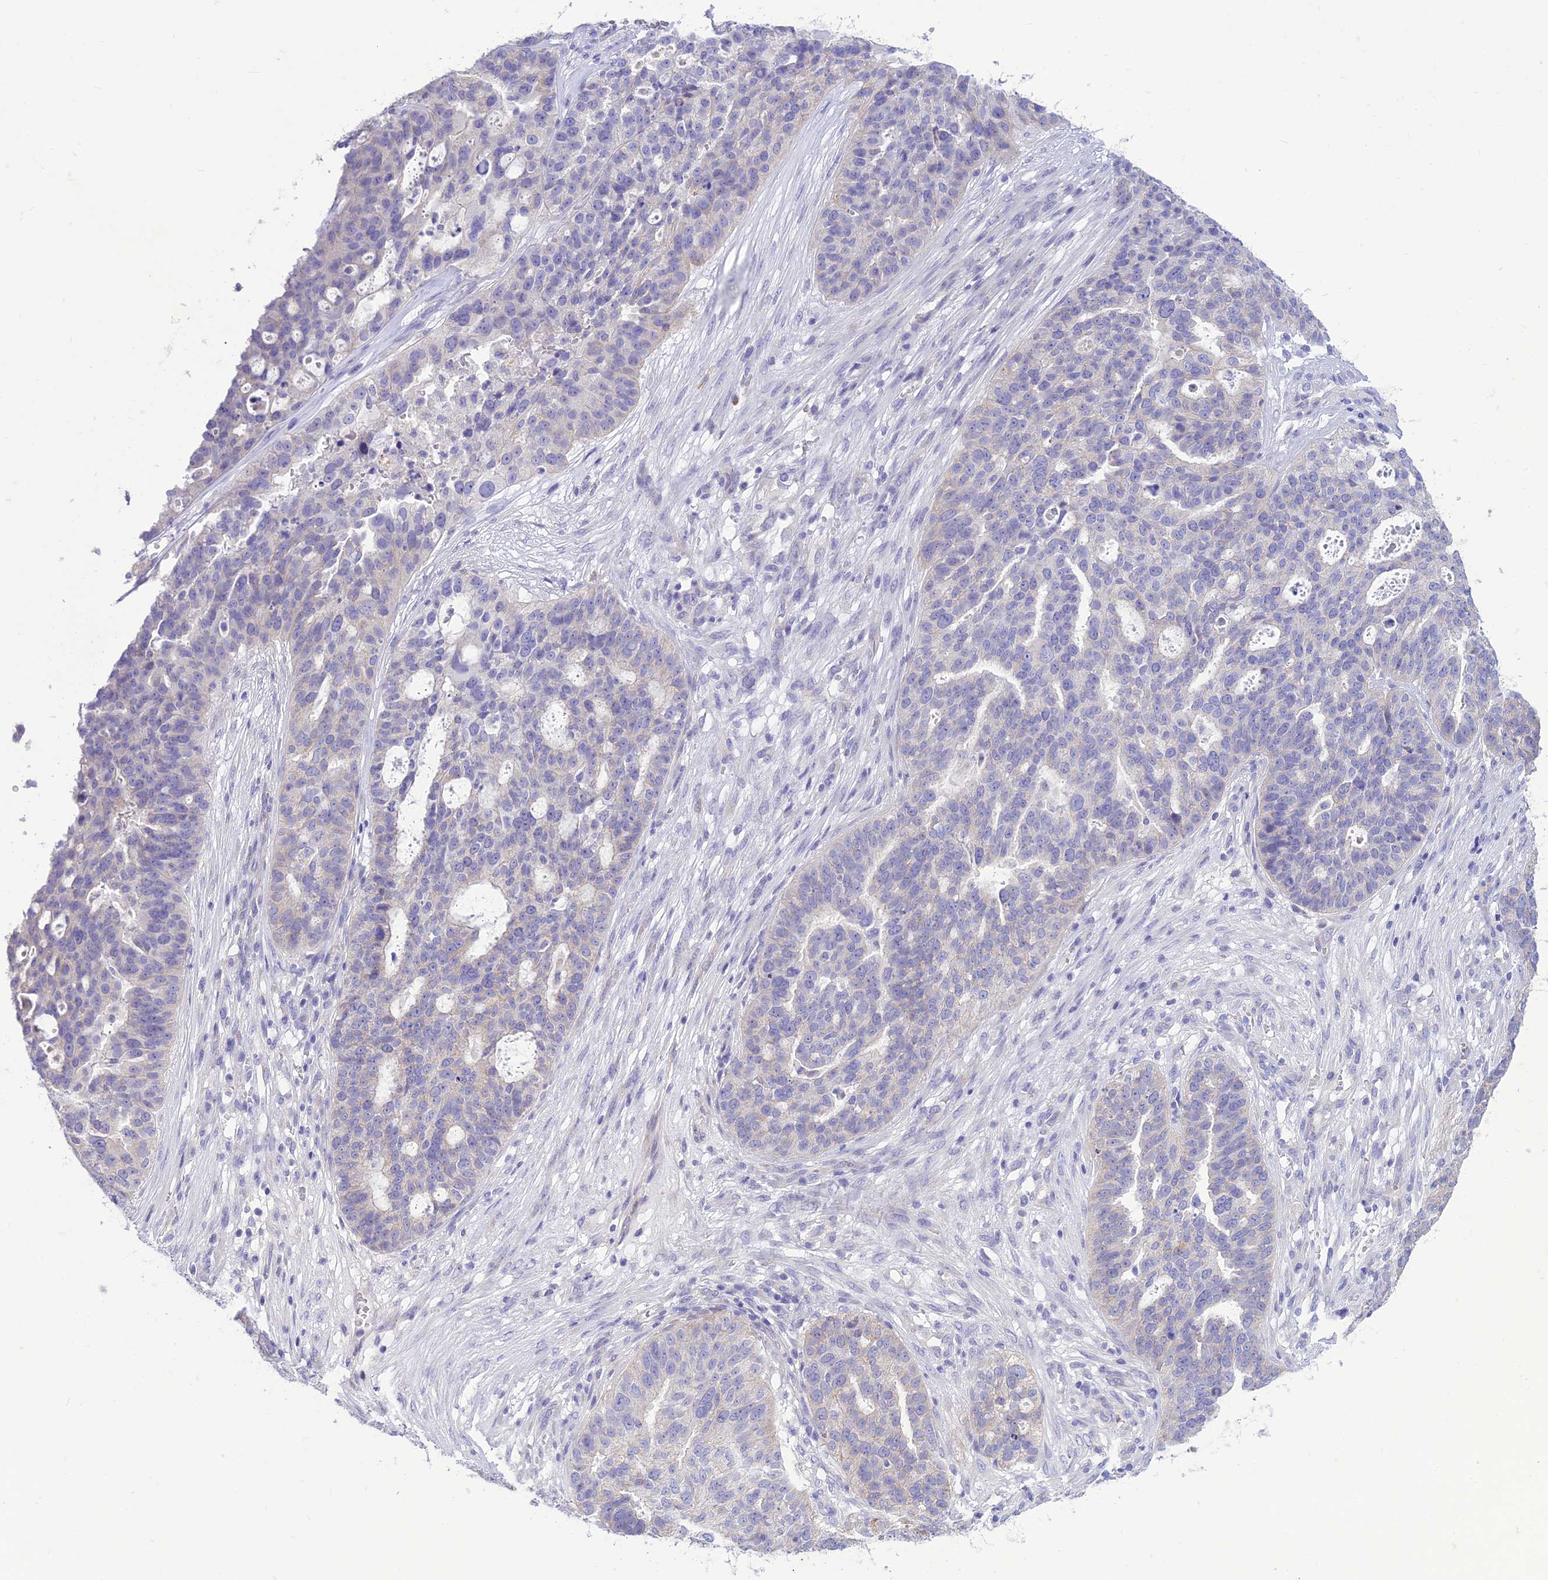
{"staining": {"intensity": "negative", "quantity": "none", "location": "none"}, "tissue": "ovarian cancer", "cell_type": "Tumor cells", "image_type": "cancer", "snomed": [{"axis": "morphology", "description": "Cystadenocarcinoma, serous, NOS"}, {"axis": "topography", "description": "Ovary"}], "caption": "DAB (3,3'-diaminobenzidine) immunohistochemical staining of ovarian serous cystadenocarcinoma exhibits no significant expression in tumor cells.", "gene": "DHDH", "patient": {"sex": "female", "age": 59}}